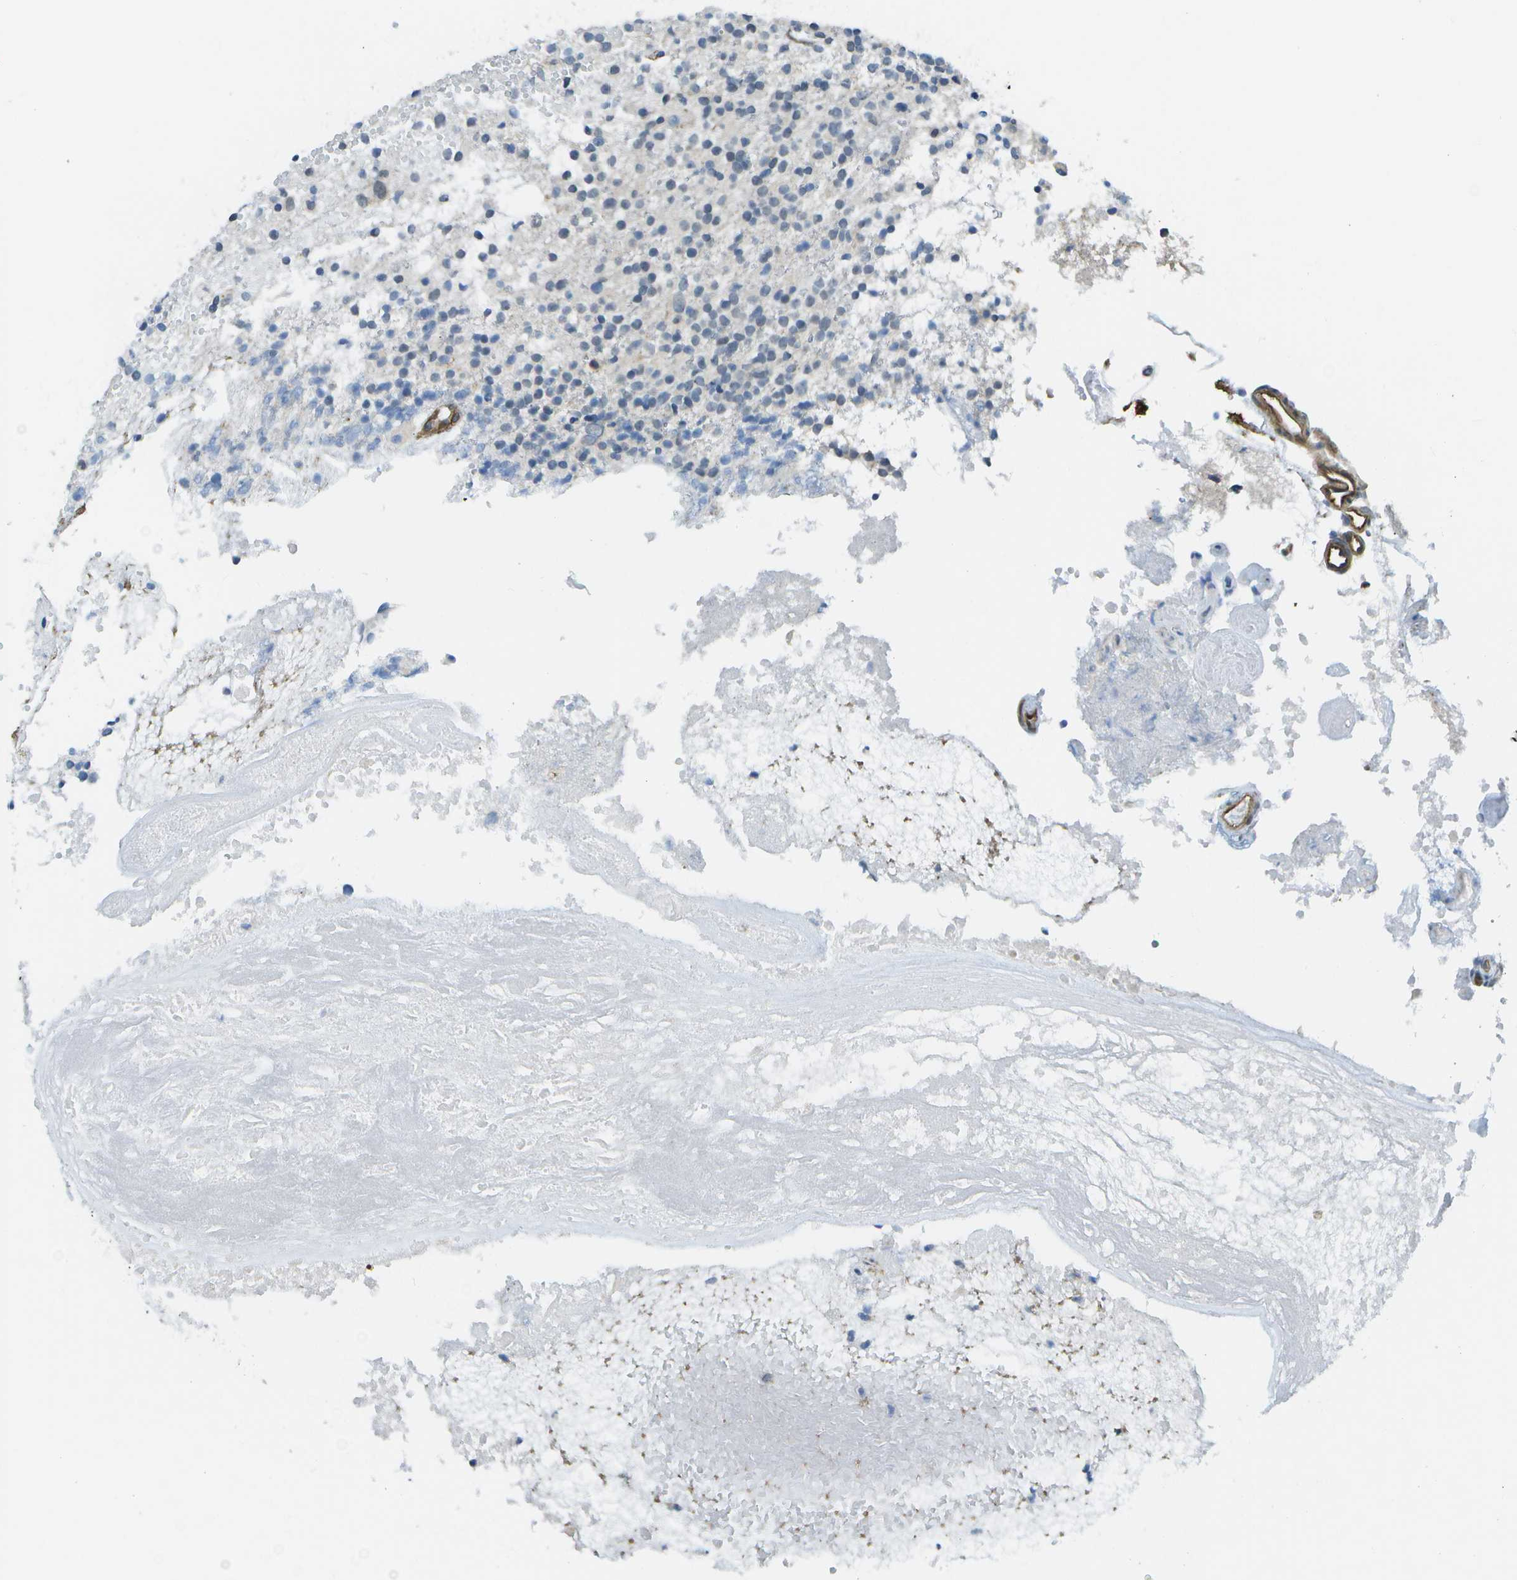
{"staining": {"intensity": "negative", "quantity": "none", "location": "none"}, "tissue": "glioma", "cell_type": "Tumor cells", "image_type": "cancer", "snomed": [{"axis": "morphology", "description": "Glioma, malignant, High grade"}, {"axis": "topography", "description": "Brain"}], "caption": "This is a image of immunohistochemistry (IHC) staining of malignant glioma (high-grade), which shows no staining in tumor cells.", "gene": "KIAA0040", "patient": {"sex": "female", "age": 59}}